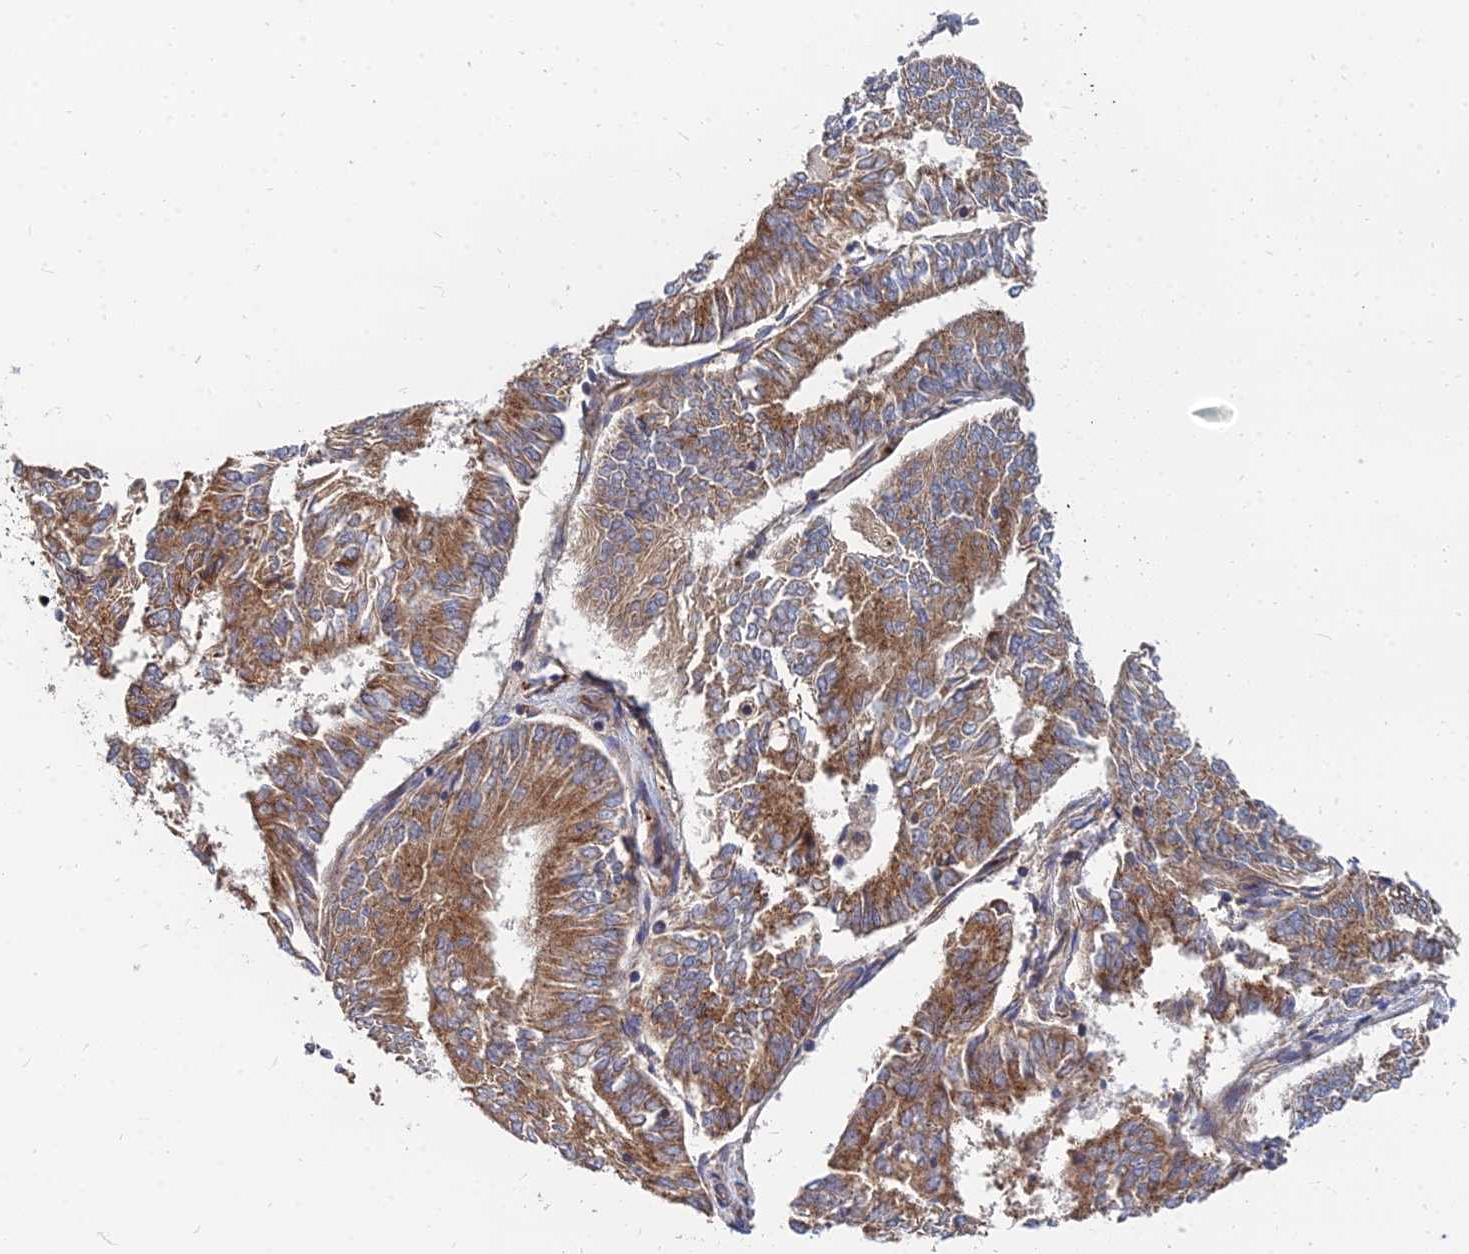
{"staining": {"intensity": "moderate", "quantity": ">75%", "location": "cytoplasmic/membranous"}, "tissue": "endometrial cancer", "cell_type": "Tumor cells", "image_type": "cancer", "snomed": [{"axis": "morphology", "description": "Adenocarcinoma, NOS"}, {"axis": "topography", "description": "Endometrium"}], "caption": "A high-resolution histopathology image shows immunohistochemistry (IHC) staining of endometrial adenocarcinoma, which demonstrates moderate cytoplasmic/membranous staining in approximately >75% of tumor cells.", "gene": "CCZ1", "patient": {"sex": "female", "age": 58}}